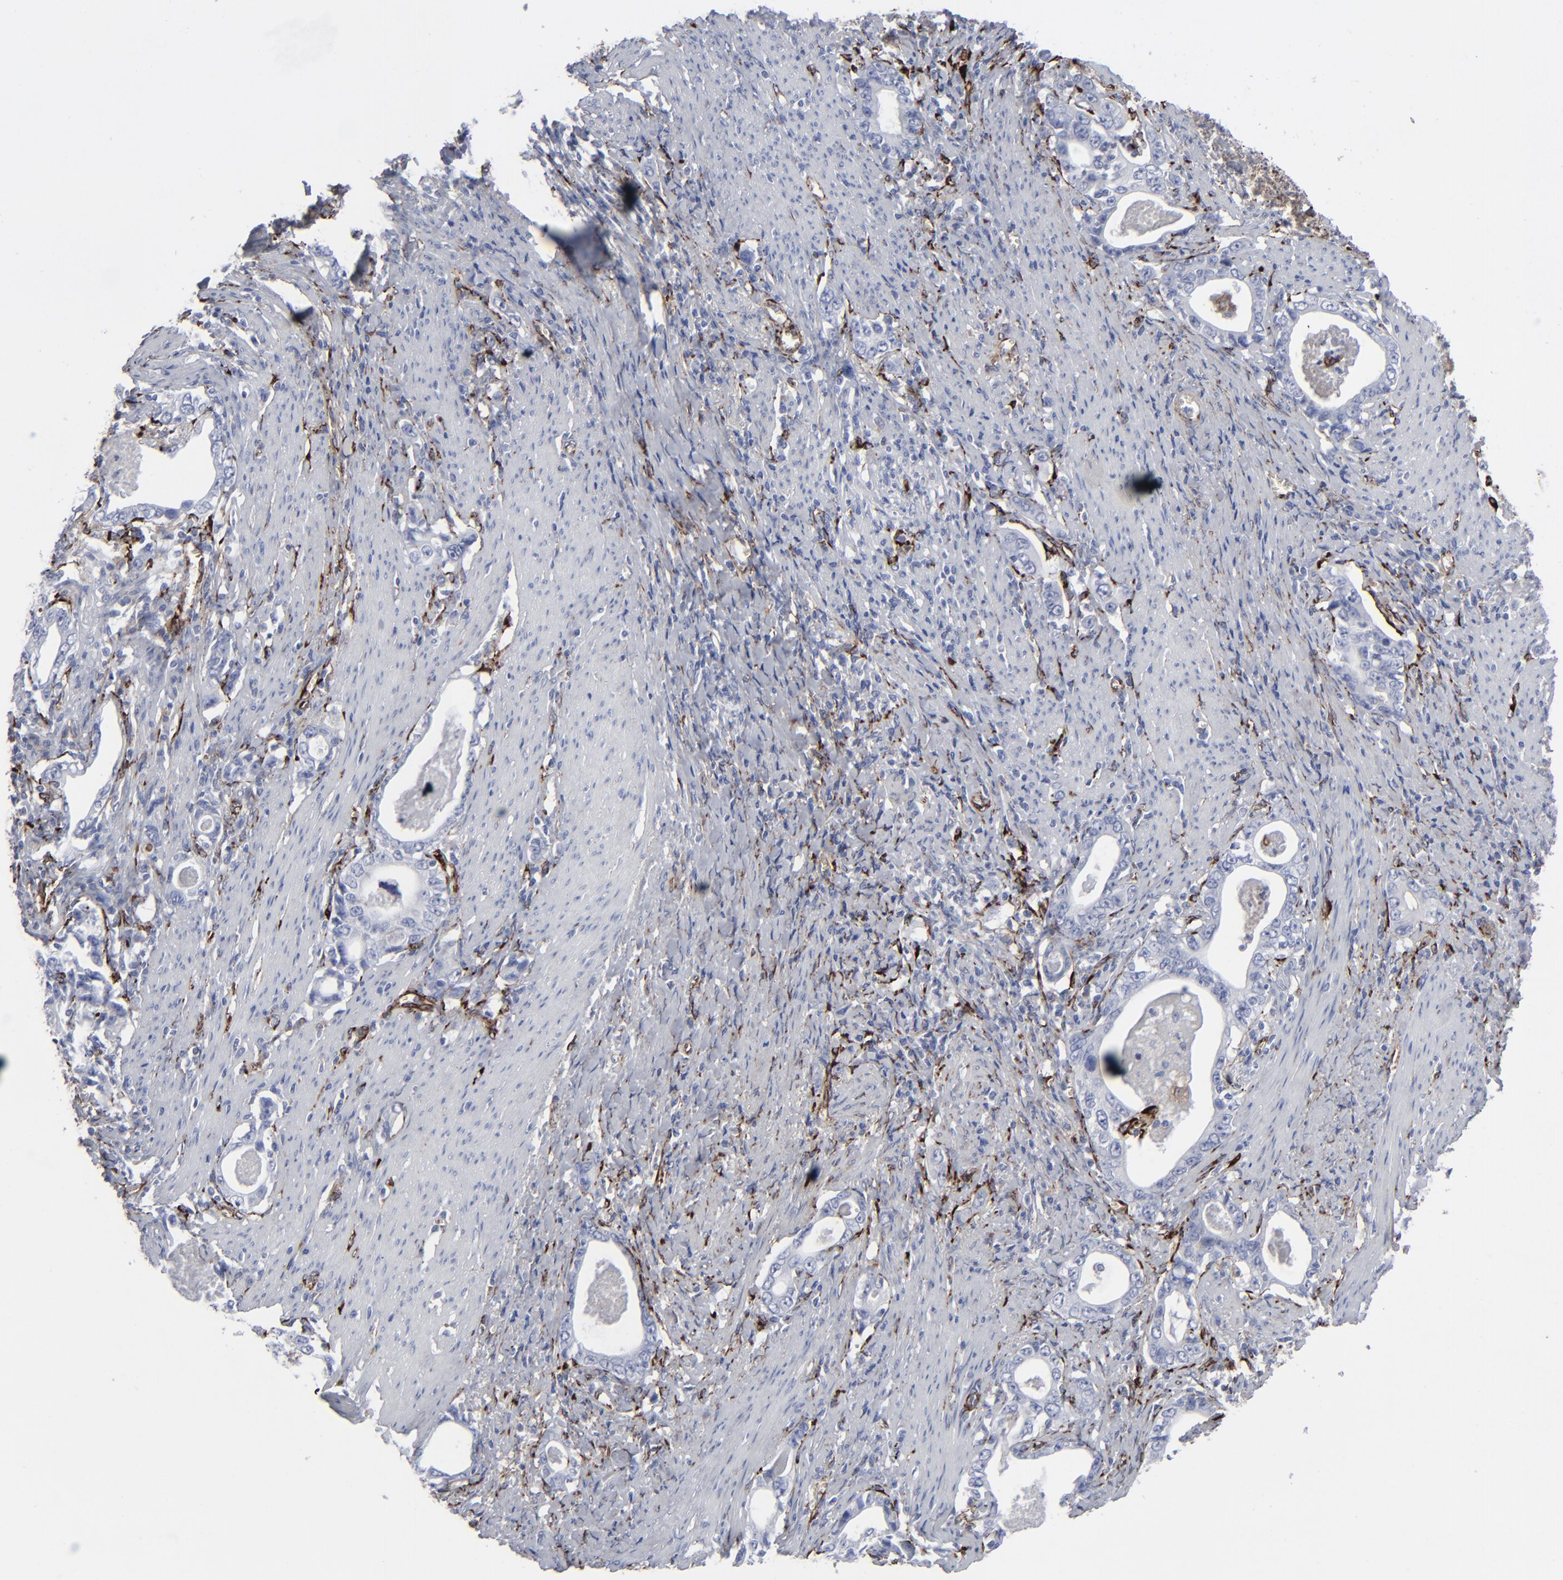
{"staining": {"intensity": "negative", "quantity": "none", "location": "none"}, "tissue": "stomach cancer", "cell_type": "Tumor cells", "image_type": "cancer", "snomed": [{"axis": "morphology", "description": "Adenocarcinoma, NOS"}, {"axis": "topography", "description": "Stomach, lower"}], "caption": "Immunohistochemistry (IHC) histopathology image of human stomach adenocarcinoma stained for a protein (brown), which demonstrates no expression in tumor cells. (Stains: DAB (3,3'-diaminobenzidine) immunohistochemistry (IHC) with hematoxylin counter stain, Microscopy: brightfield microscopy at high magnification).", "gene": "SPARC", "patient": {"sex": "female", "age": 72}}